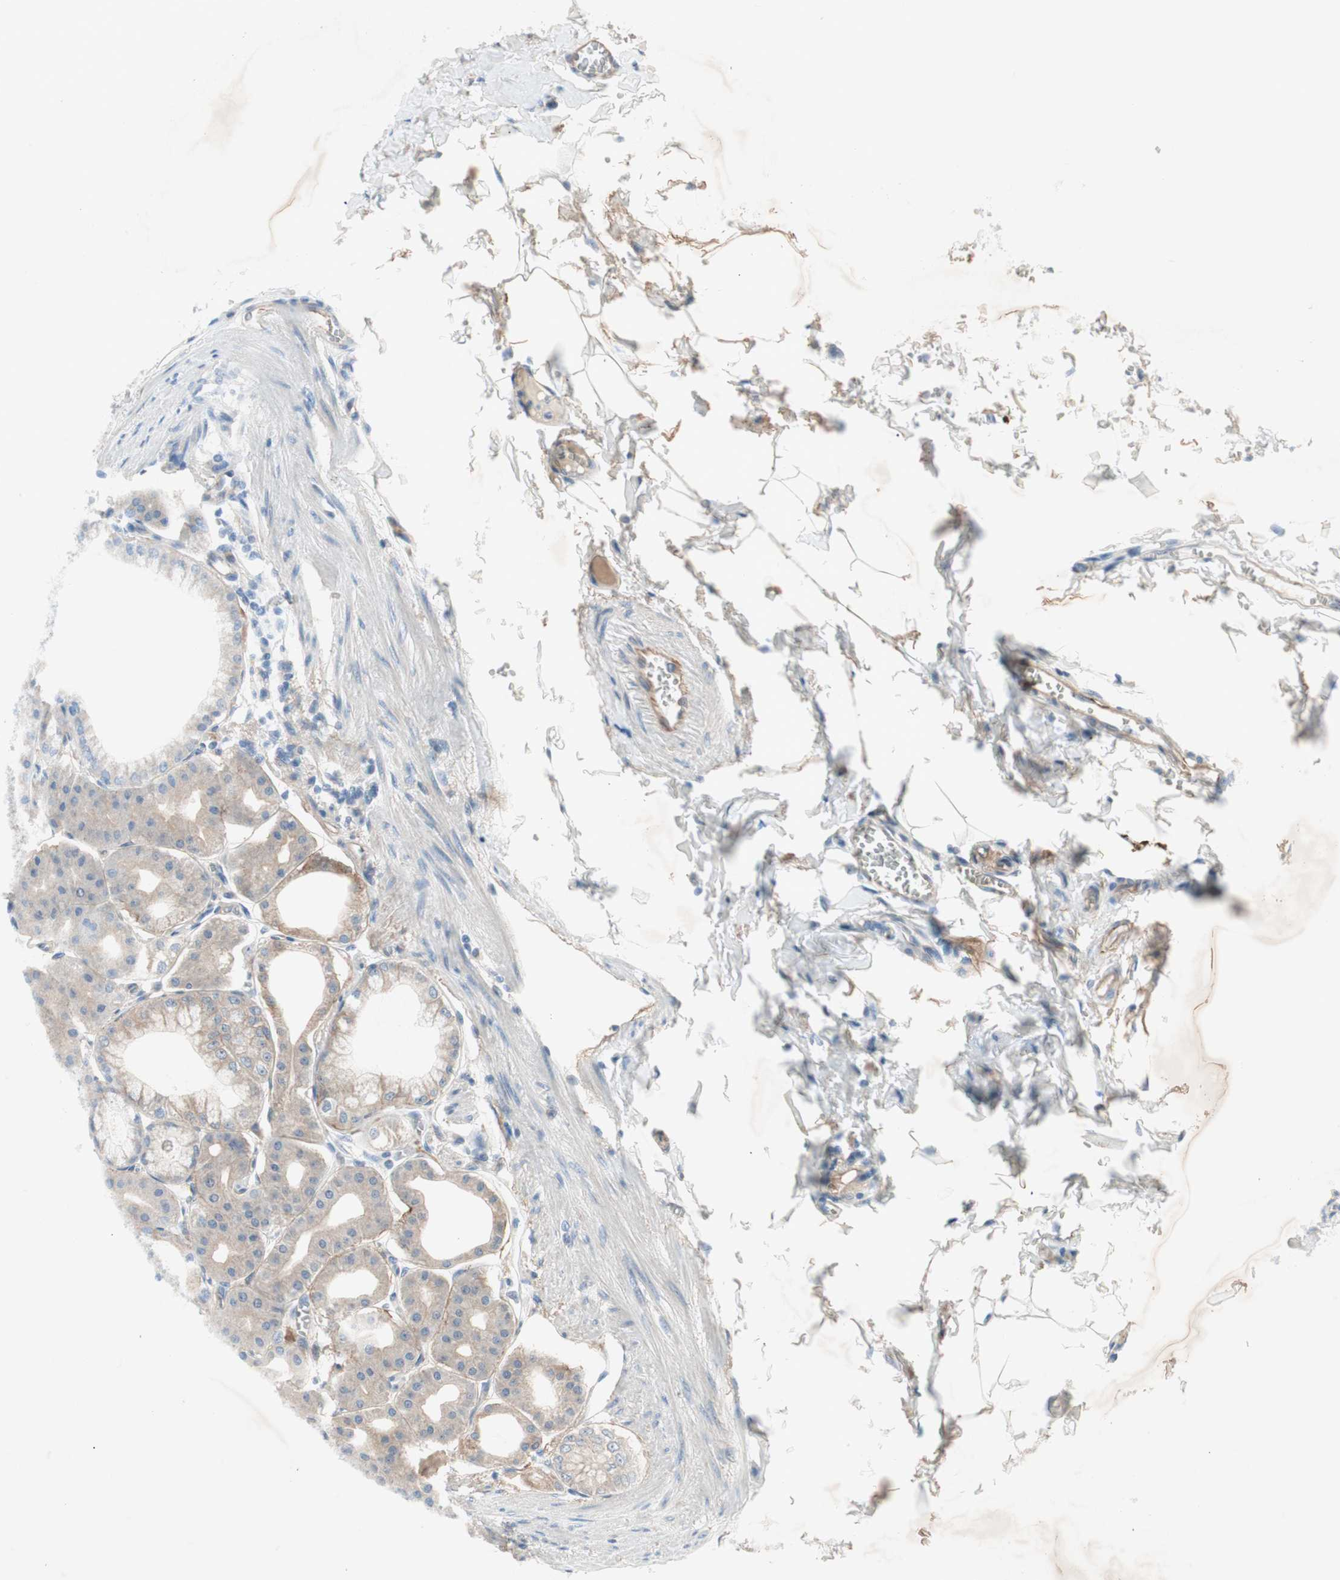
{"staining": {"intensity": "weak", "quantity": "25%-75%", "location": "cytoplasmic/membranous"}, "tissue": "stomach", "cell_type": "Glandular cells", "image_type": "normal", "snomed": [{"axis": "morphology", "description": "Normal tissue, NOS"}, {"axis": "topography", "description": "Stomach, lower"}], "caption": "High-power microscopy captured an immunohistochemistry (IHC) histopathology image of unremarkable stomach, revealing weak cytoplasmic/membranous positivity in about 25%-75% of glandular cells. The protein of interest is shown in brown color, while the nuclei are stained blue.", "gene": "ITGB4", "patient": {"sex": "male", "age": 71}}